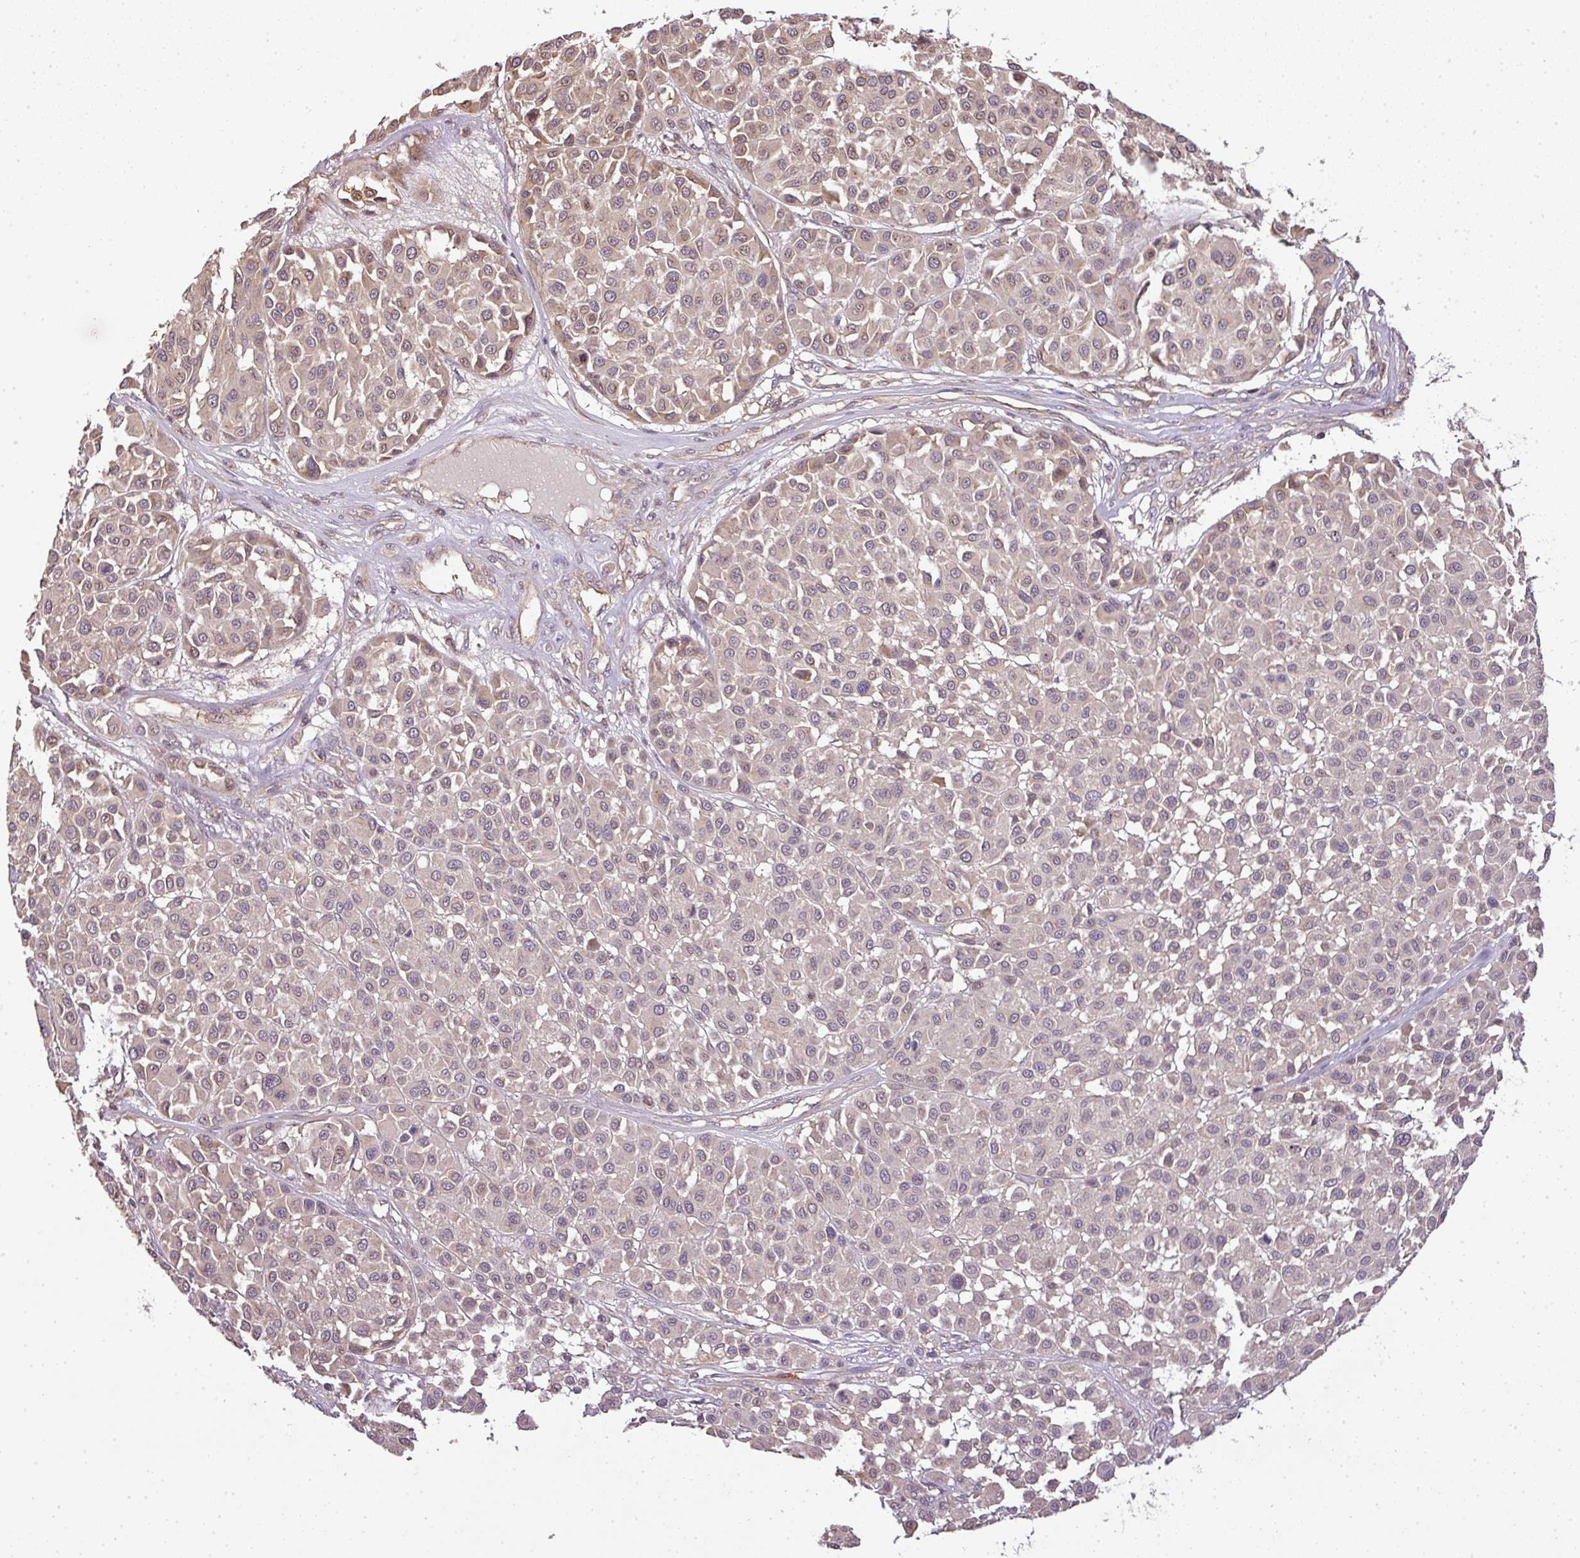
{"staining": {"intensity": "weak", "quantity": "<25%", "location": "cytoplasmic/membranous"}, "tissue": "melanoma", "cell_type": "Tumor cells", "image_type": "cancer", "snomed": [{"axis": "morphology", "description": "Malignant melanoma, Metastatic site"}, {"axis": "topography", "description": "Soft tissue"}], "caption": "IHC photomicrograph of neoplastic tissue: human malignant melanoma (metastatic site) stained with DAB (3,3'-diaminobenzidine) demonstrates no significant protein staining in tumor cells.", "gene": "TCL1B", "patient": {"sex": "male", "age": 41}}